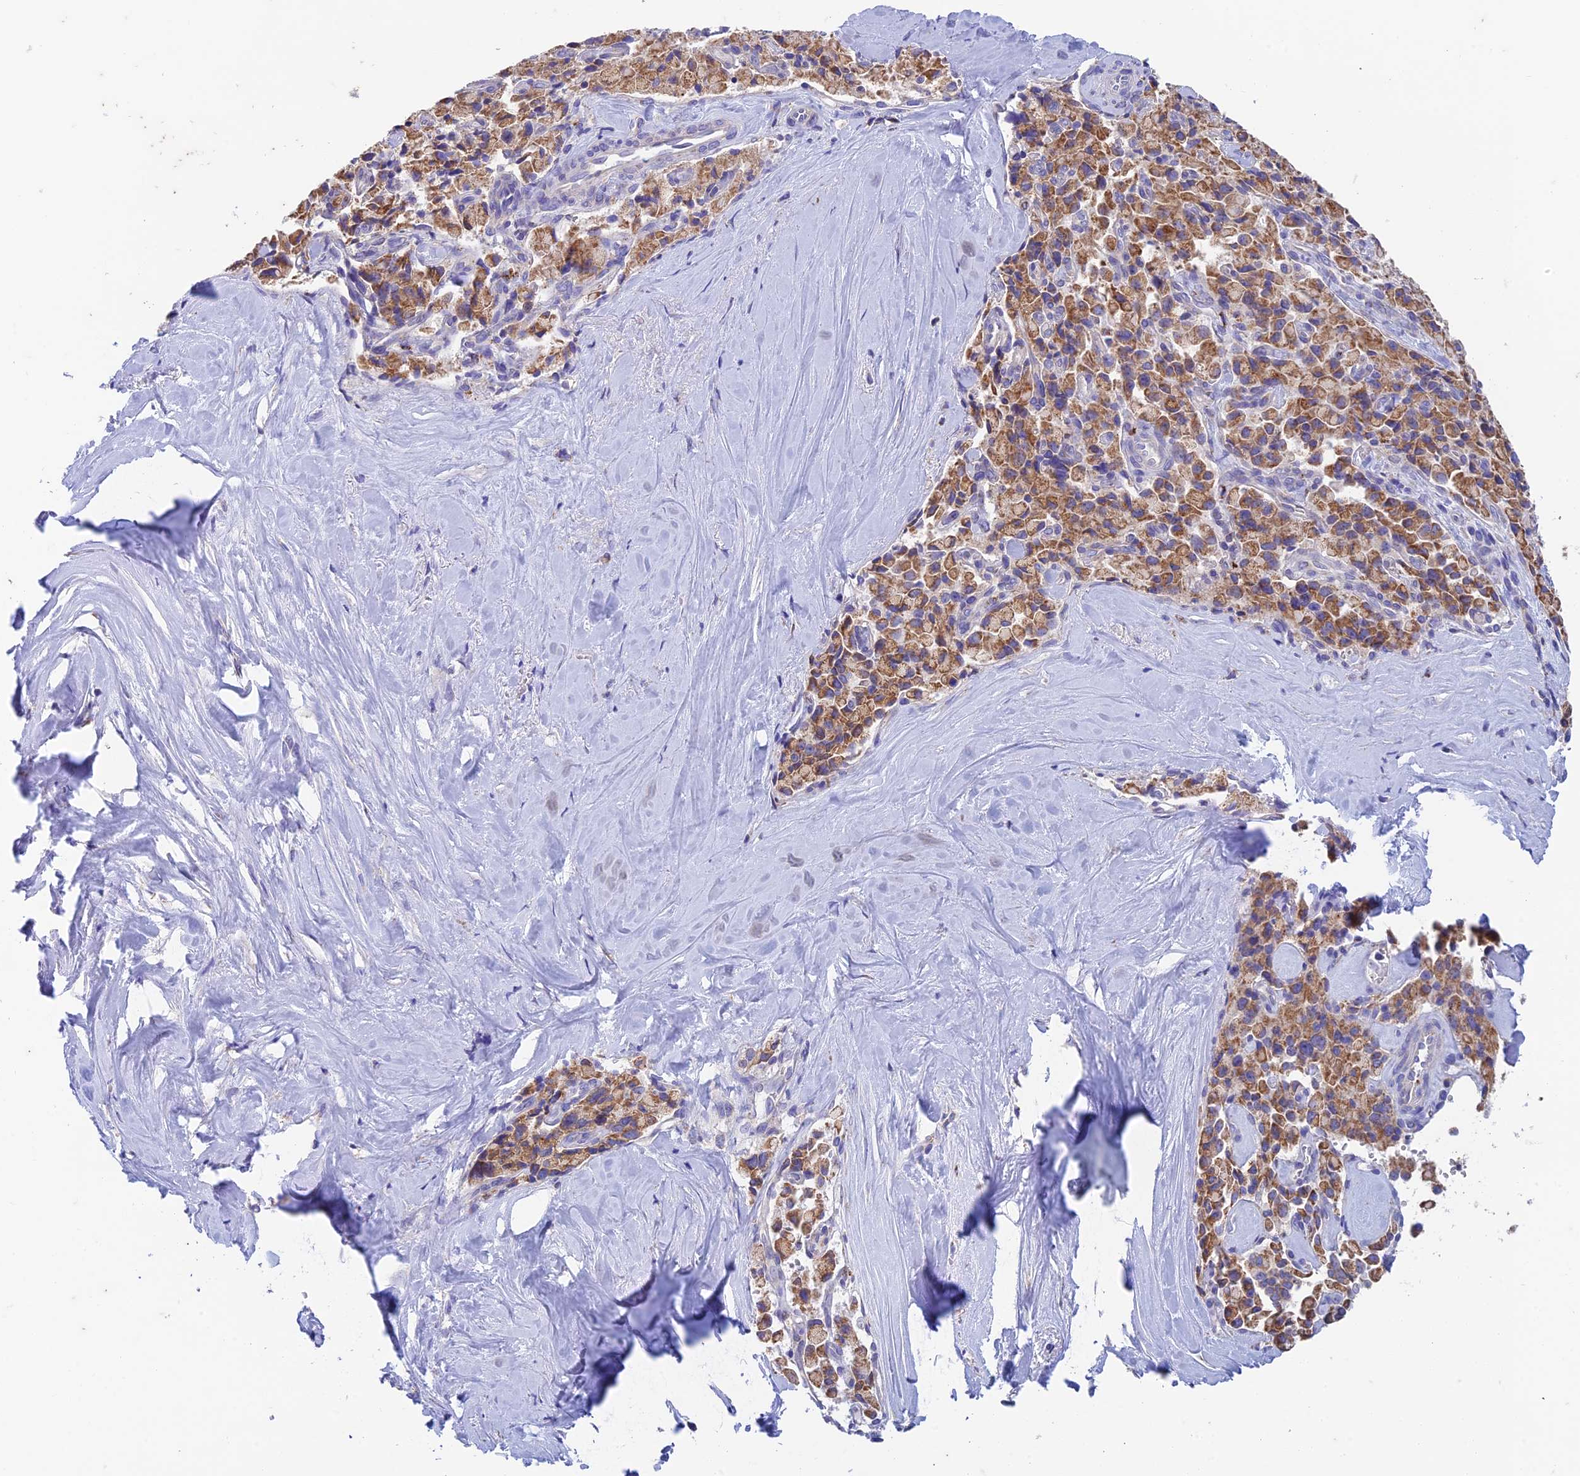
{"staining": {"intensity": "moderate", "quantity": ">75%", "location": "cytoplasmic/membranous"}, "tissue": "pancreatic cancer", "cell_type": "Tumor cells", "image_type": "cancer", "snomed": [{"axis": "morphology", "description": "Adenocarcinoma, NOS"}, {"axis": "topography", "description": "Pancreas"}], "caption": "Protein staining of pancreatic cancer (adenocarcinoma) tissue shows moderate cytoplasmic/membranous positivity in about >75% of tumor cells. The staining was performed using DAB to visualize the protein expression in brown, while the nuclei were stained in blue with hematoxylin (Magnification: 20x).", "gene": "ZNF181", "patient": {"sex": "male", "age": 65}}